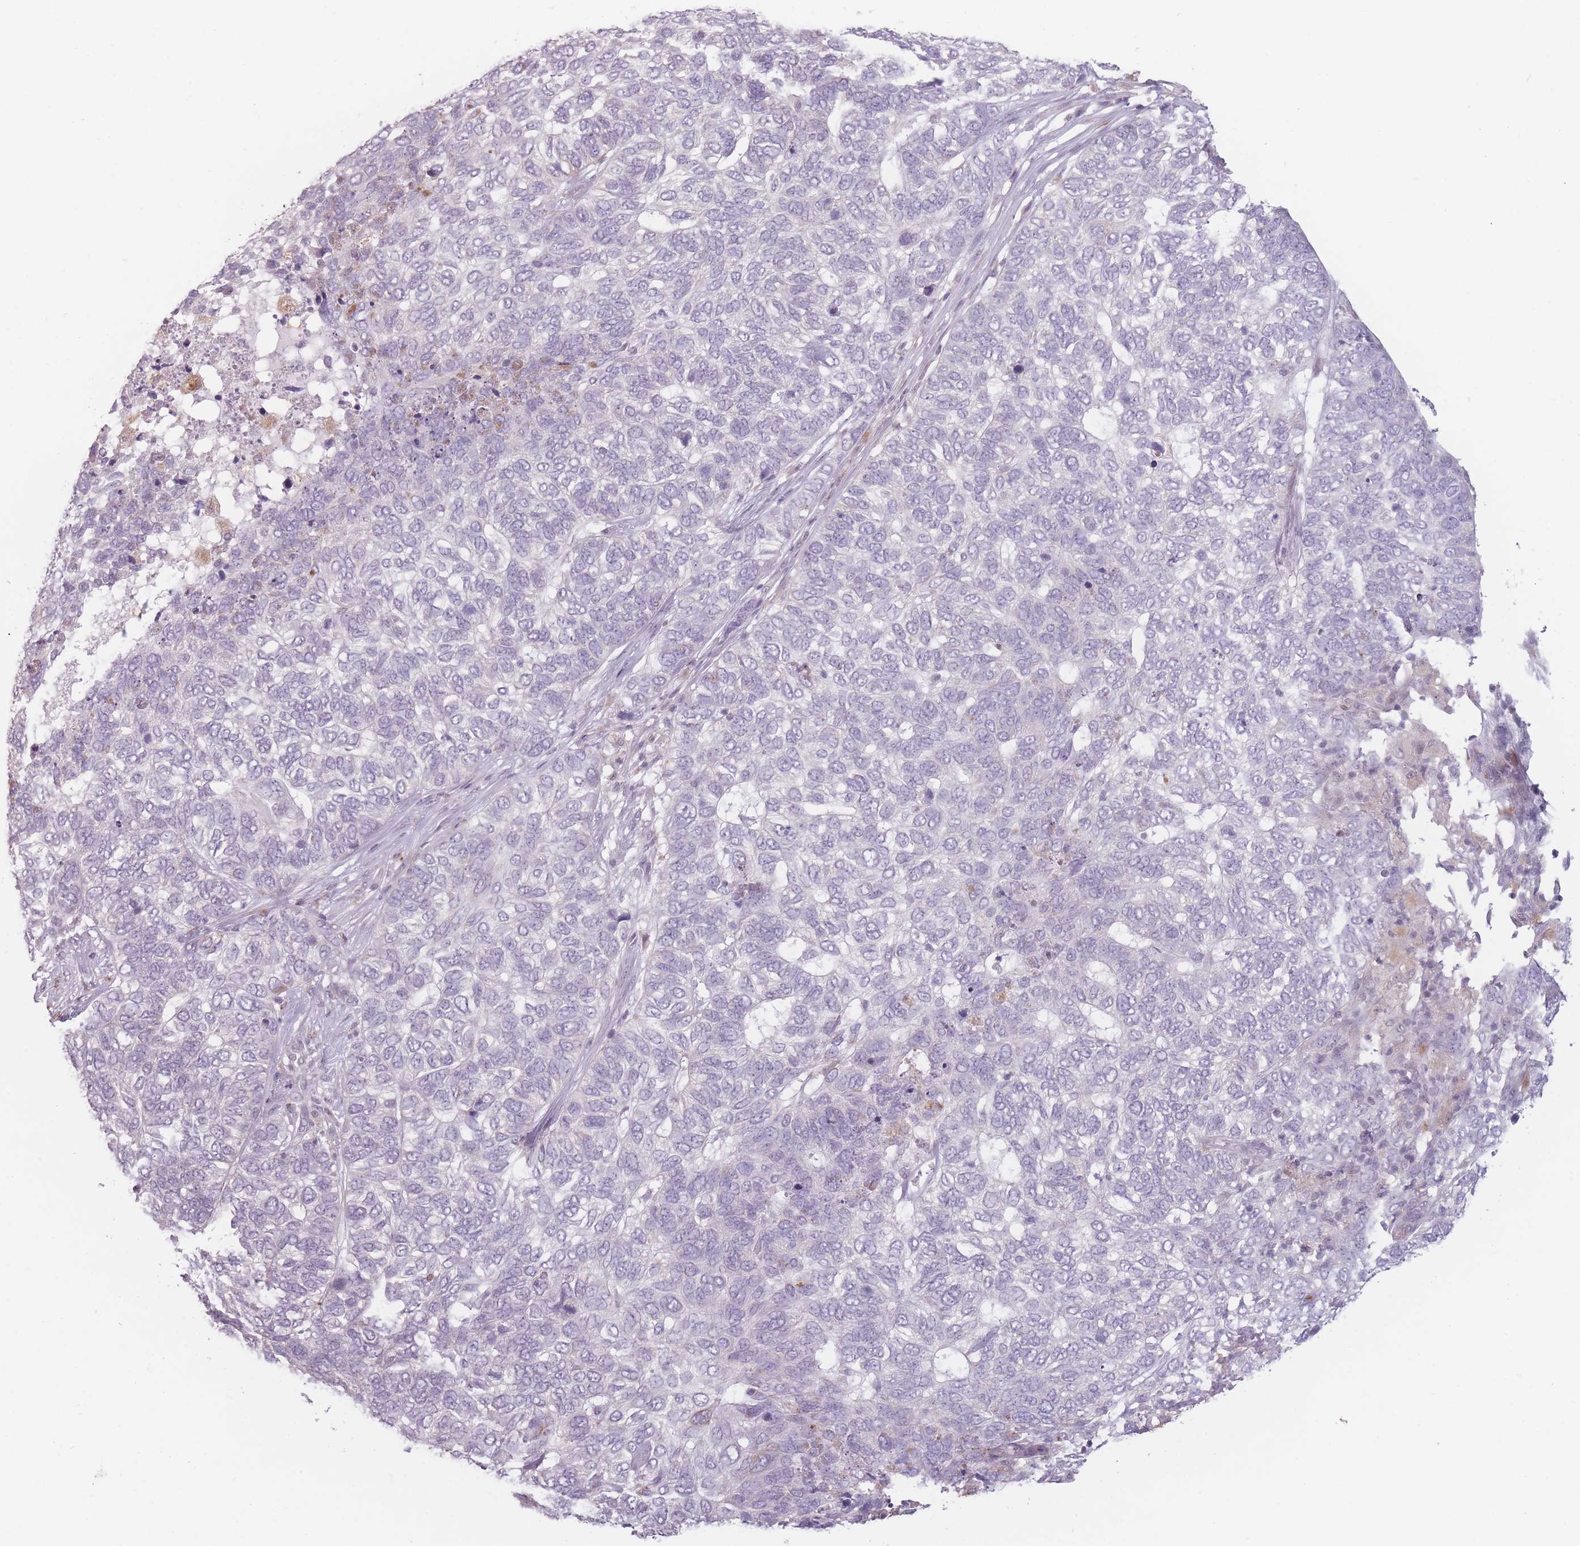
{"staining": {"intensity": "negative", "quantity": "none", "location": "none"}, "tissue": "skin cancer", "cell_type": "Tumor cells", "image_type": "cancer", "snomed": [{"axis": "morphology", "description": "Basal cell carcinoma"}, {"axis": "topography", "description": "Skin"}], "caption": "IHC histopathology image of human basal cell carcinoma (skin) stained for a protein (brown), which demonstrates no staining in tumor cells.", "gene": "OR10C1", "patient": {"sex": "female", "age": 65}}